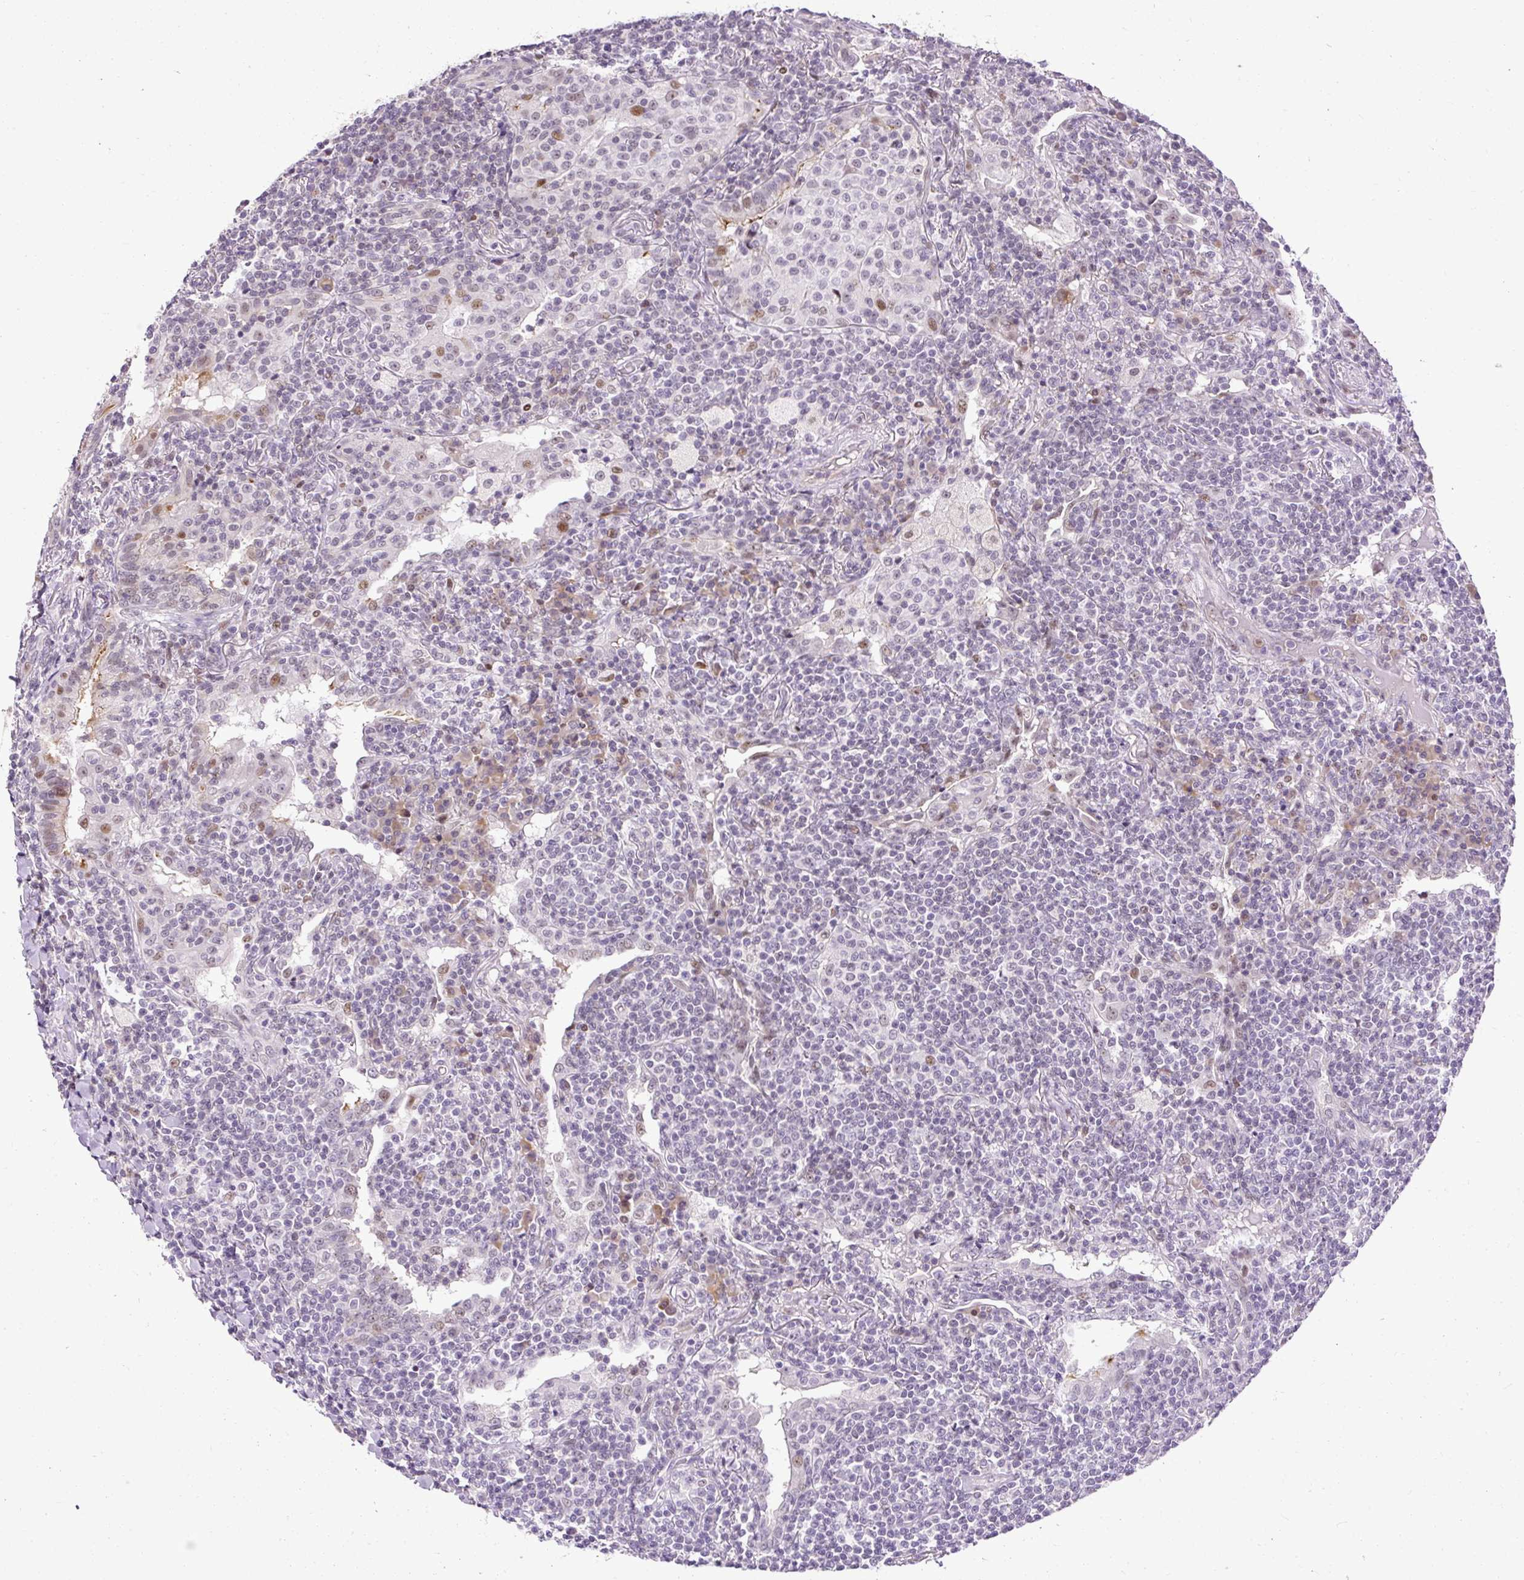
{"staining": {"intensity": "moderate", "quantity": "<25%", "location": "nuclear"}, "tissue": "lymphoma", "cell_type": "Tumor cells", "image_type": "cancer", "snomed": [{"axis": "morphology", "description": "Malignant lymphoma, non-Hodgkin's type, Low grade"}, {"axis": "topography", "description": "Lung"}], "caption": "Malignant lymphoma, non-Hodgkin's type (low-grade) stained for a protein (brown) shows moderate nuclear positive expression in approximately <25% of tumor cells.", "gene": "ARHGEF18", "patient": {"sex": "female", "age": 71}}